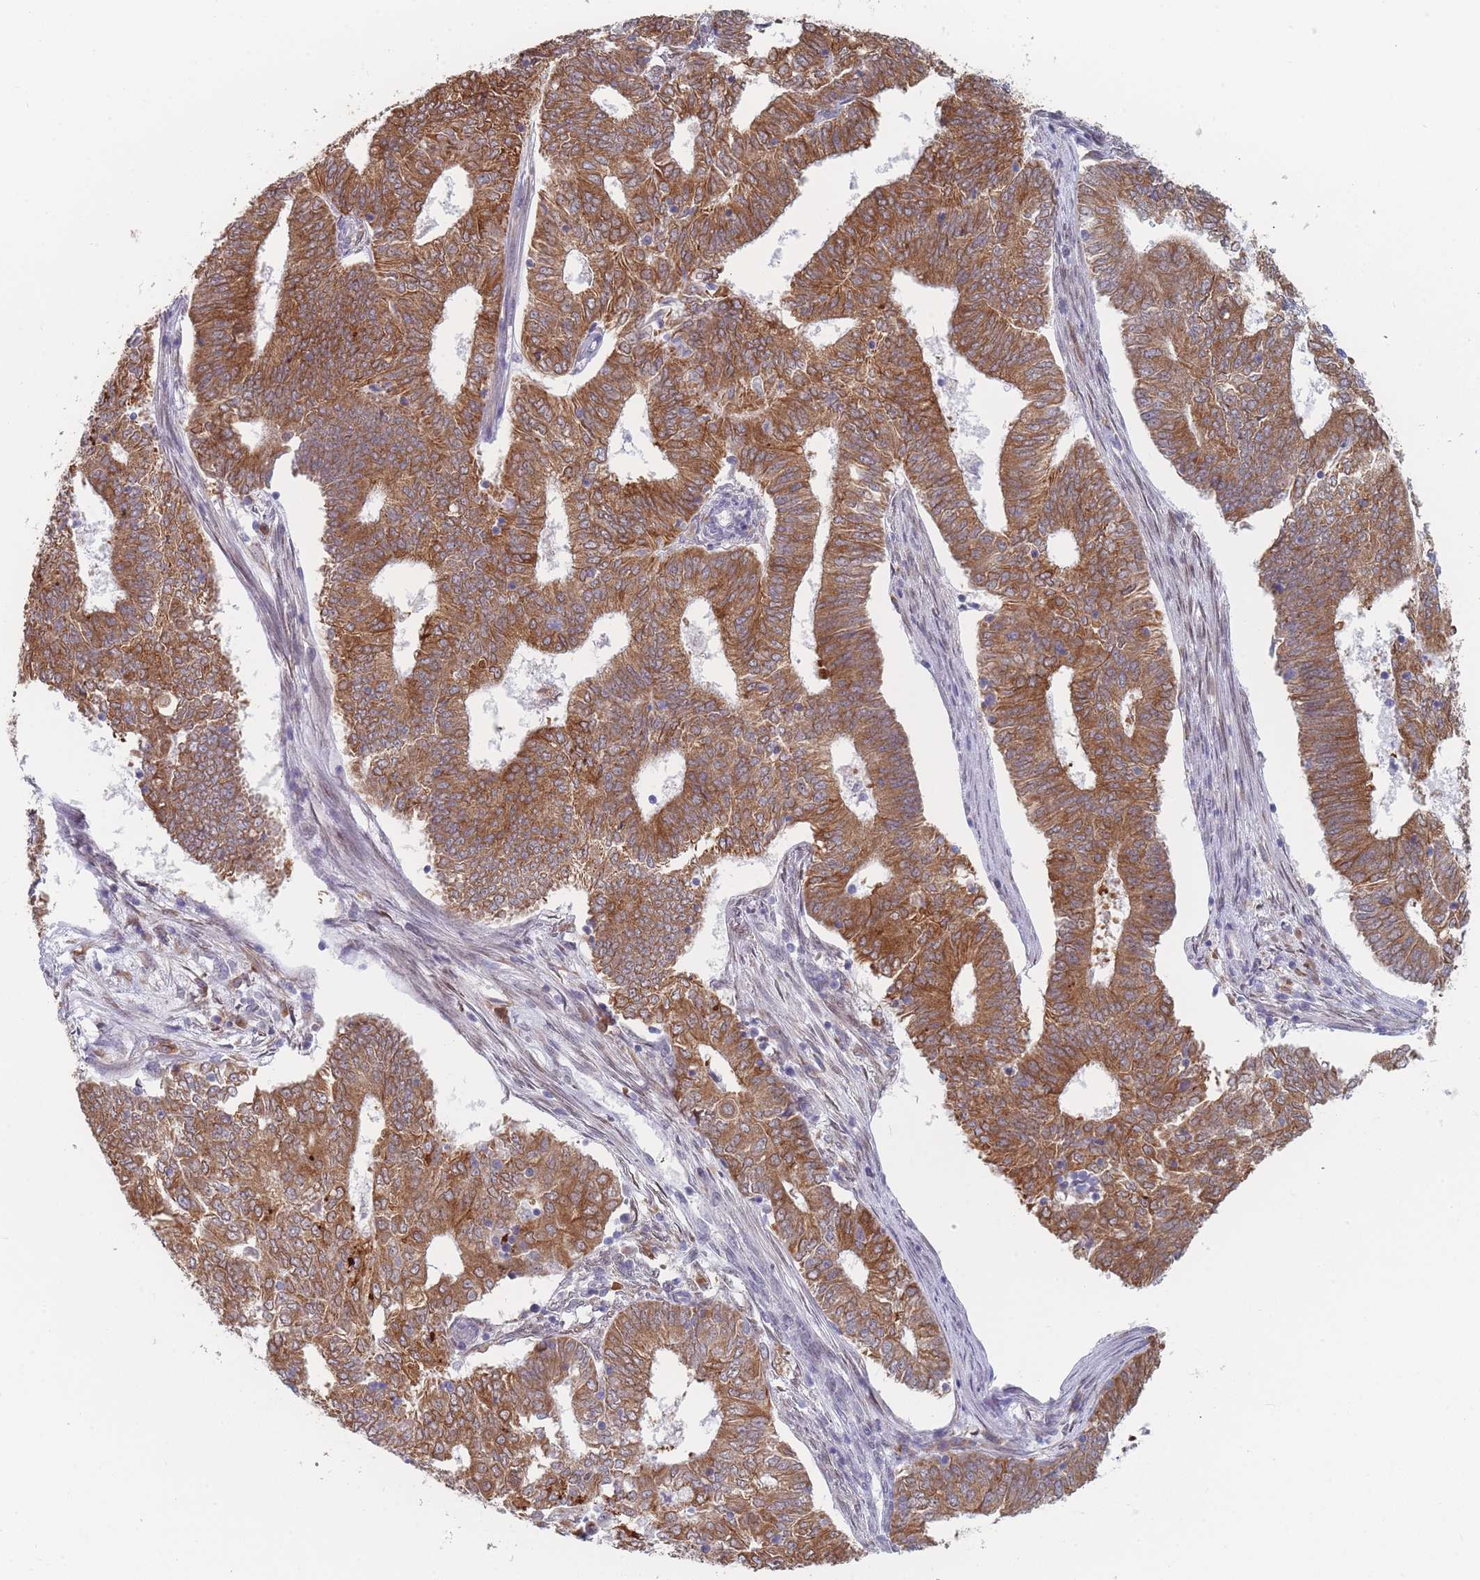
{"staining": {"intensity": "moderate", "quantity": ">75%", "location": "cytoplasmic/membranous"}, "tissue": "endometrial cancer", "cell_type": "Tumor cells", "image_type": "cancer", "snomed": [{"axis": "morphology", "description": "Adenocarcinoma, NOS"}, {"axis": "topography", "description": "Endometrium"}], "caption": "Protein expression analysis of adenocarcinoma (endometrial) shows moderate cytoplasmic/membranous expression in approximately >75% of tumor cells.", "gene": "TMED10", "patient": {"sex": "female", "age": 62}}